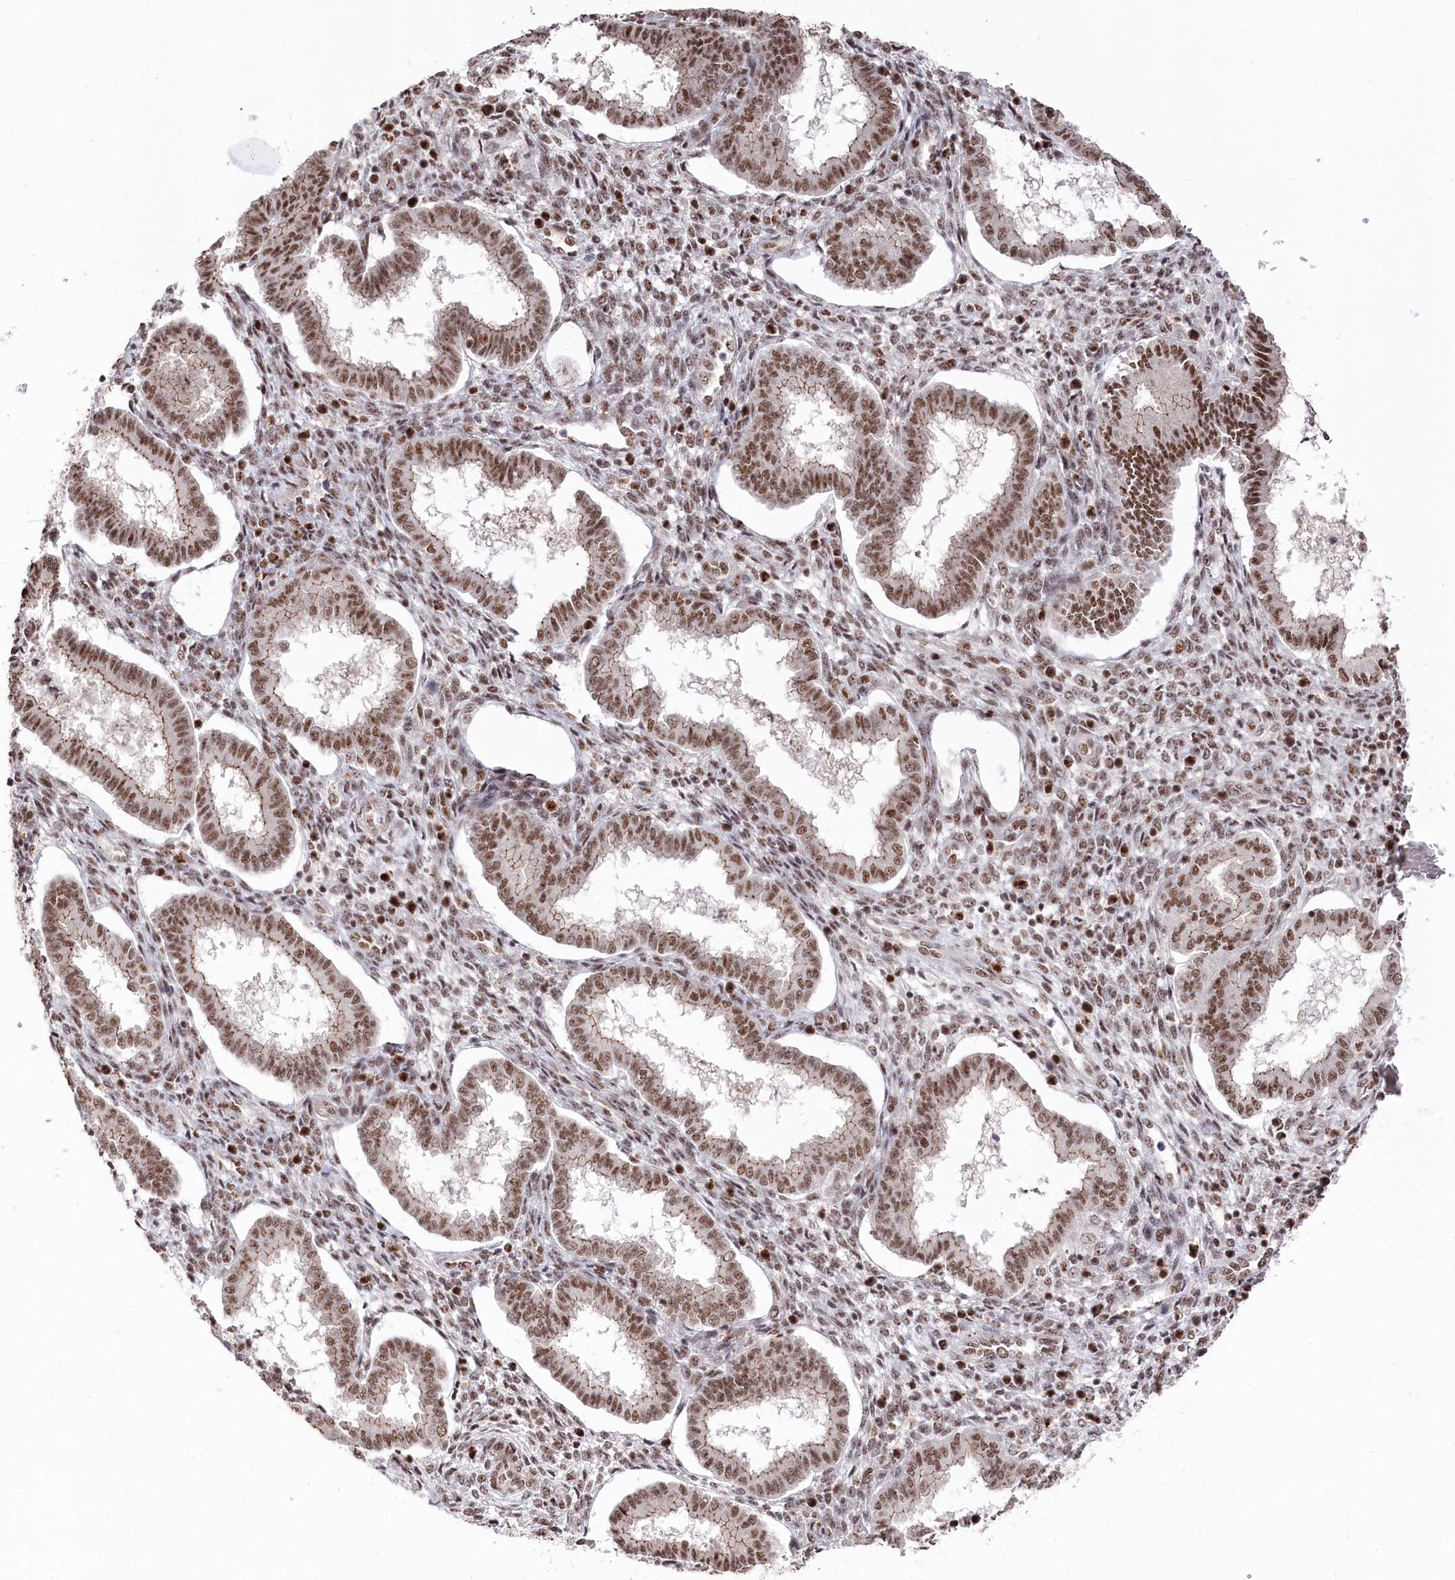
{"staining": {"intensity": "weak", "quantity": "25%-75%", "location": "nuclear"}, "tissue": "endometrium", "cell_type": "Cells in endometrial stroma", "image_type": "normal", "snomed": [{"axis": "morphology", "description": "Normal tissue, NOS"}, {"axis": "topography", "description": "Endometrium"}], "caption": "IHC histopathology image of unremarkable endometrium: endometrium stained using immunohistochemistry (IHC) displays low levels of weak protein expression localized specifically in the nuclear of cells in endometrial stroma, appearing as a nuclear brown color.", "gene": "POLR2H", "patient": {"sex": "female", "age": 24}}